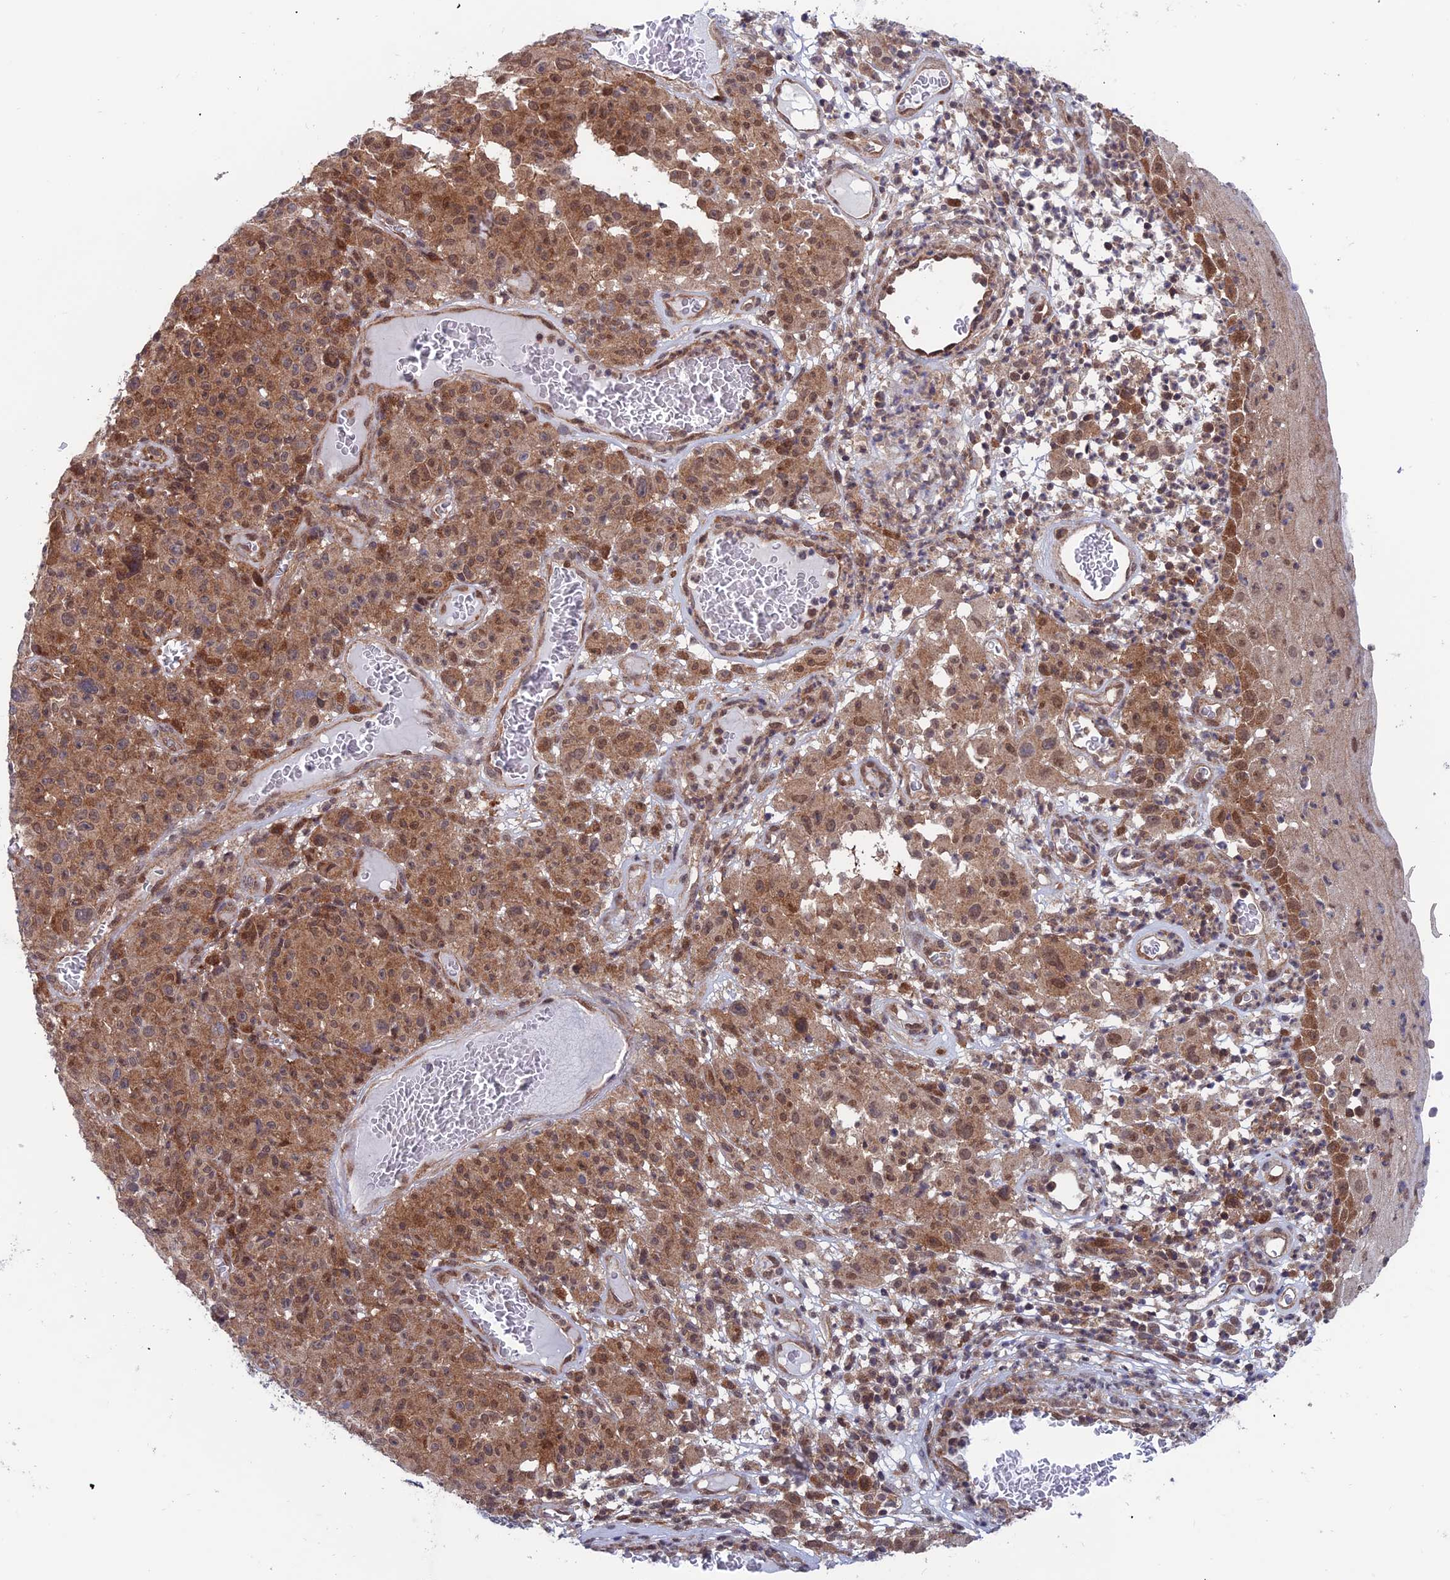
{"staining": {"intensity": "strong", "quantity": ">75%", "location": "cytoplasmic/membranous,nuclear"}, "tissue": "melanoma", "cell_type": "Tumor cells", "image_type": "cancer", "snomed": [{"axis": "morphology", "description": "Malignant melanoma, NOS"}, {"axis": "topography", "description": "Skin"}], "caption": "Immunohistochemical staining of malignant melanoma displays high levels of strong cytoplasmic/membranous and nuclear staining in about >75% of tumor cells.", "gene": "IGBP1", "patient": {"sex": "female", "age": 82}}